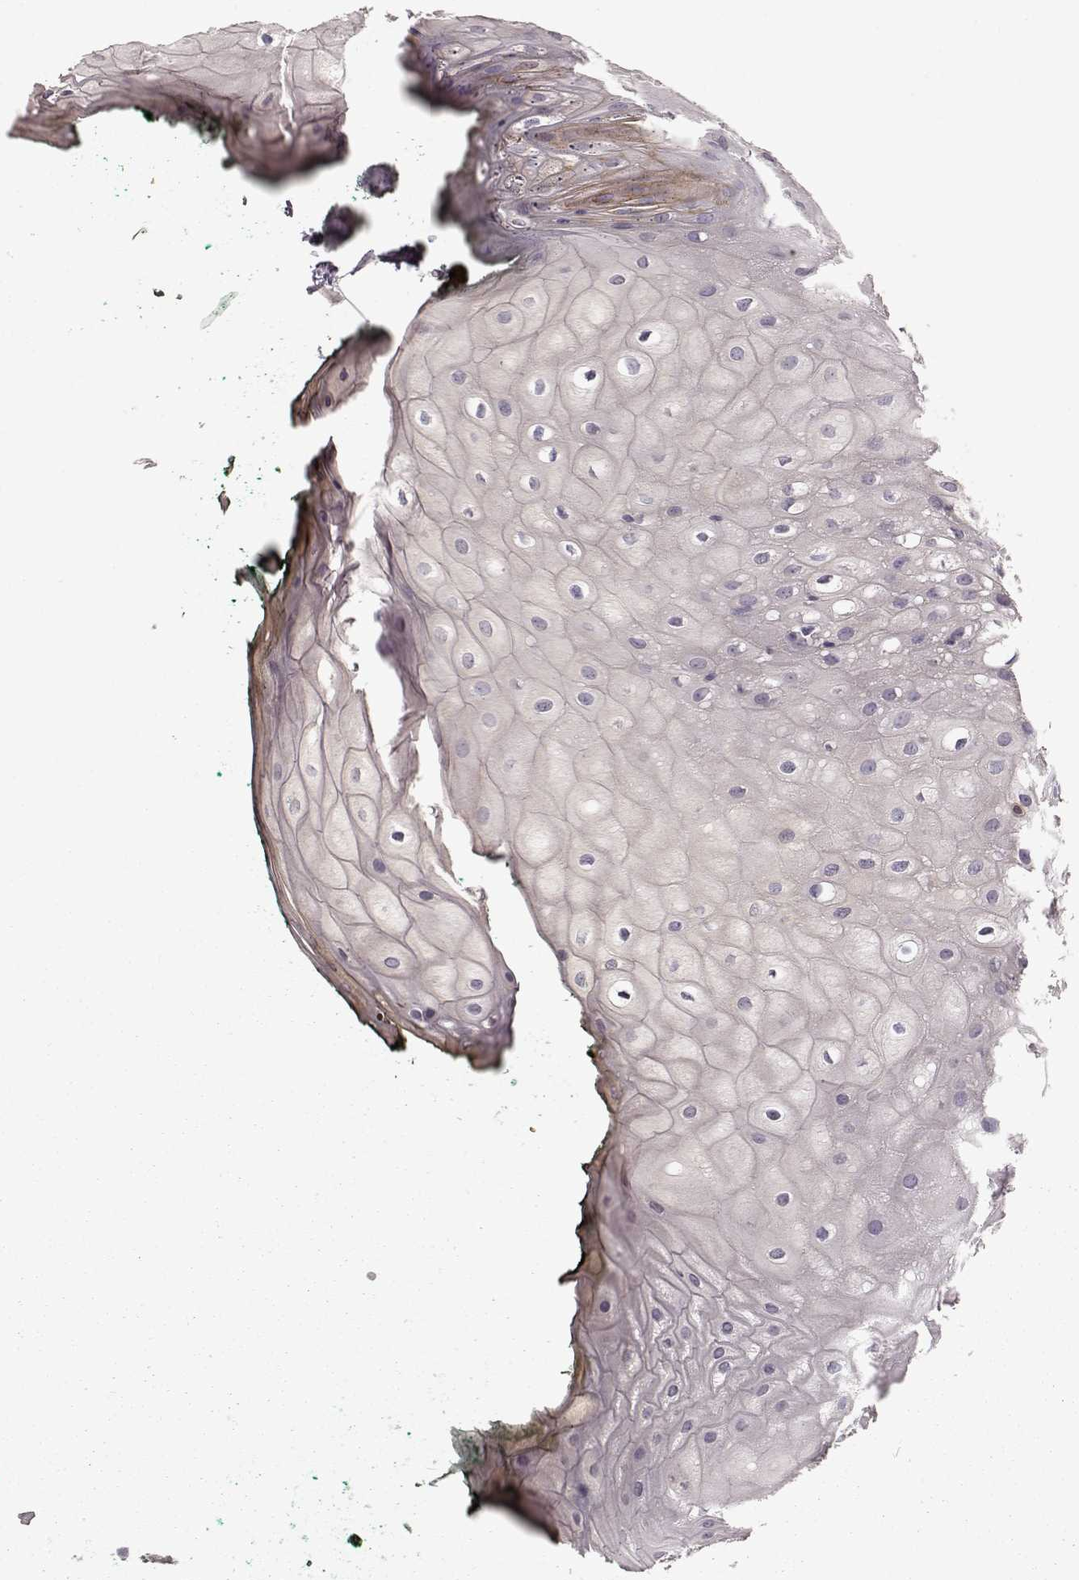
{"staining": {"intensity": "negative", "quantity": "none", "location": "none"}, "tissue": "oral mucosa", "cell_type": "Squamous epithelial cells", "image_type": "normal", "snomed": [{"axis": "morphology", "description": "Normal tissue, NOS"}, {"axis": "topography", "description": "Oral tissue"}, {"axis": "topography", "description": "Head-Neck"}], "caption": "The micrograph shows no significant positivity in squamous epithelial cells of oral mucosa.", "gene": "GHR", "patient": {"sex": "female", "age": 68}}